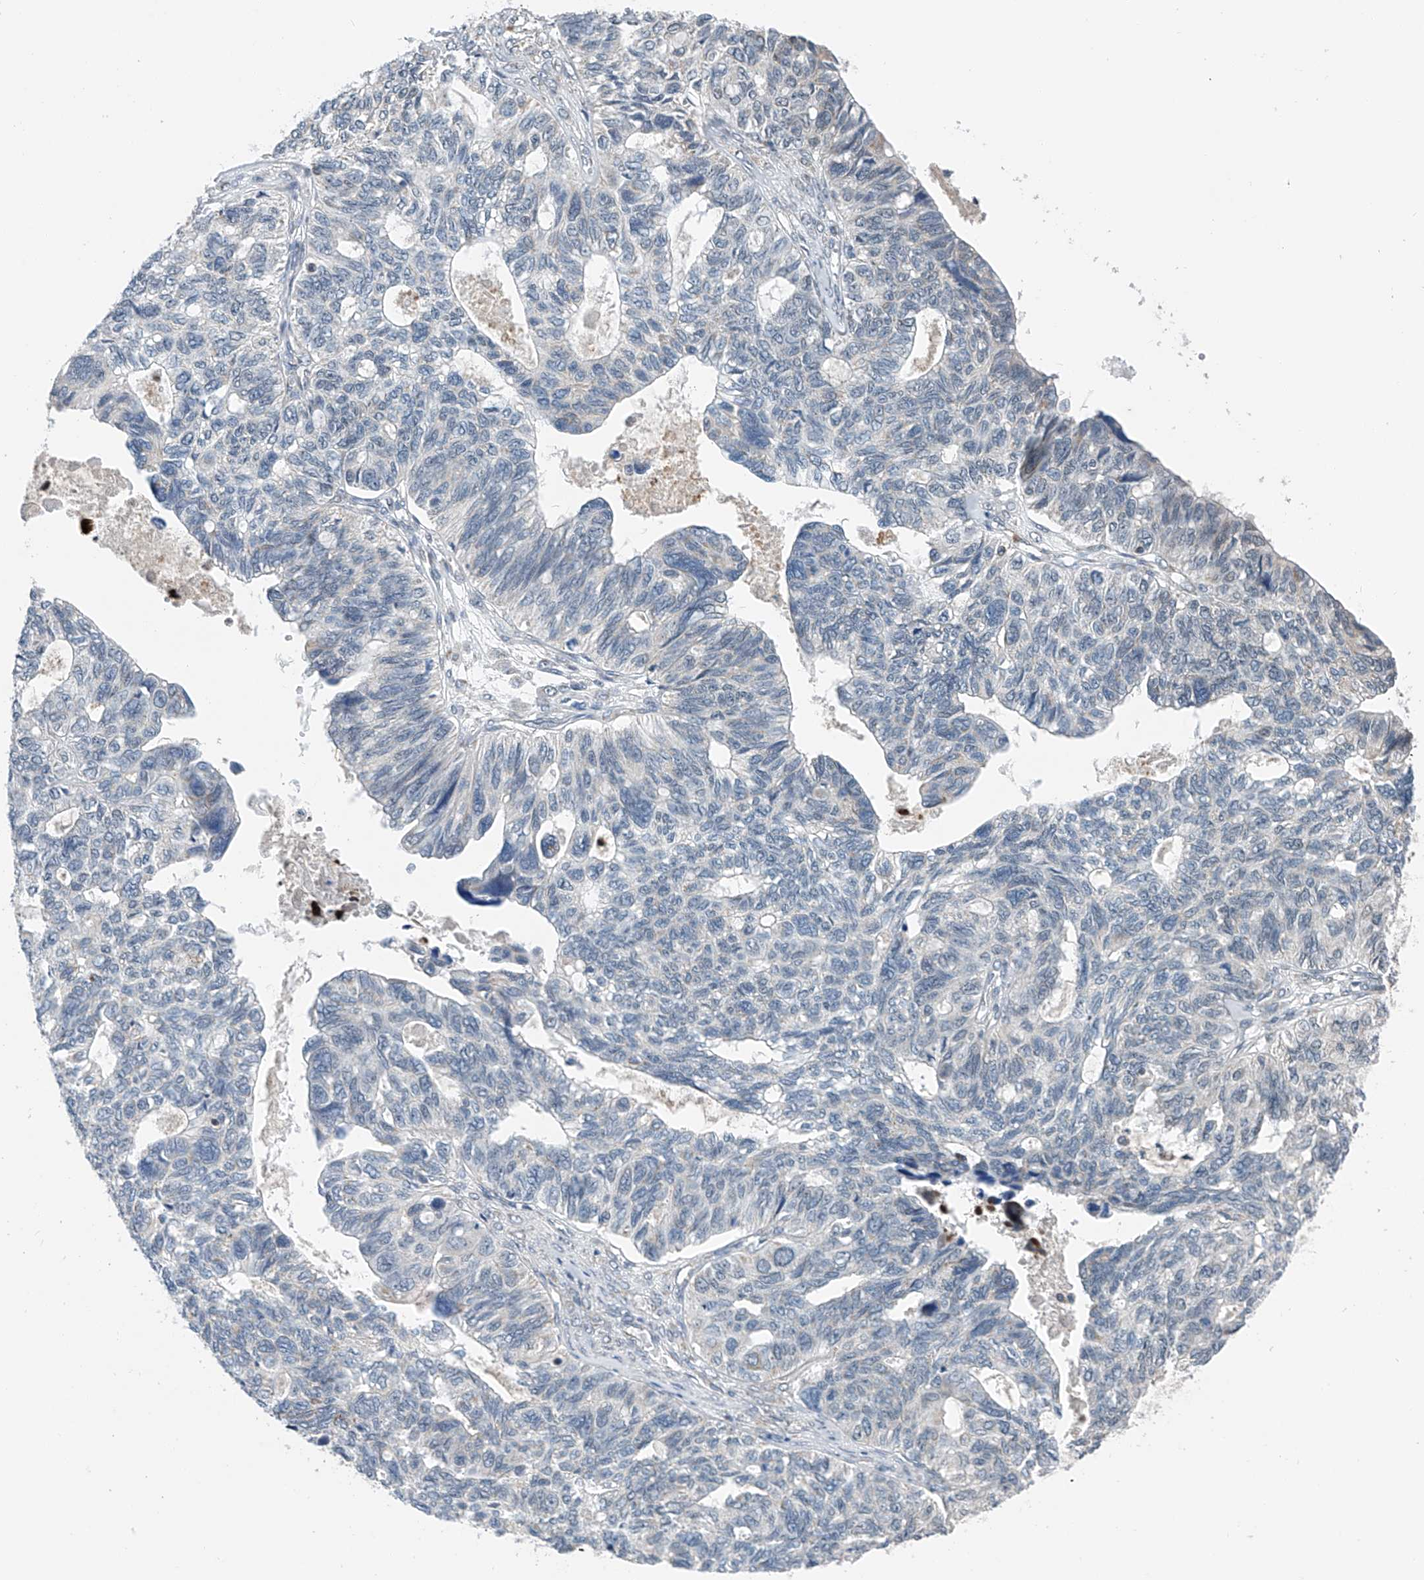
{"staining": {"intensity": "negative", "quantity": "none", "location": "none"}, "tissue": "ovarian cancer", "cell_type": "Tumor cells", "image_type": "cancer", "snomed": [{"axis": "morphology", "description": "Cystadenocarcinoma, serous, NOS"}, {"axis": "topography", "description": "Ovary"}], "caption": "Tumor cells show no significant protein staining in ovarian cancer (serous cystadenocarcinoma).", "gene": "KLF15", "patient": {"sex": "female", "age": 79}}